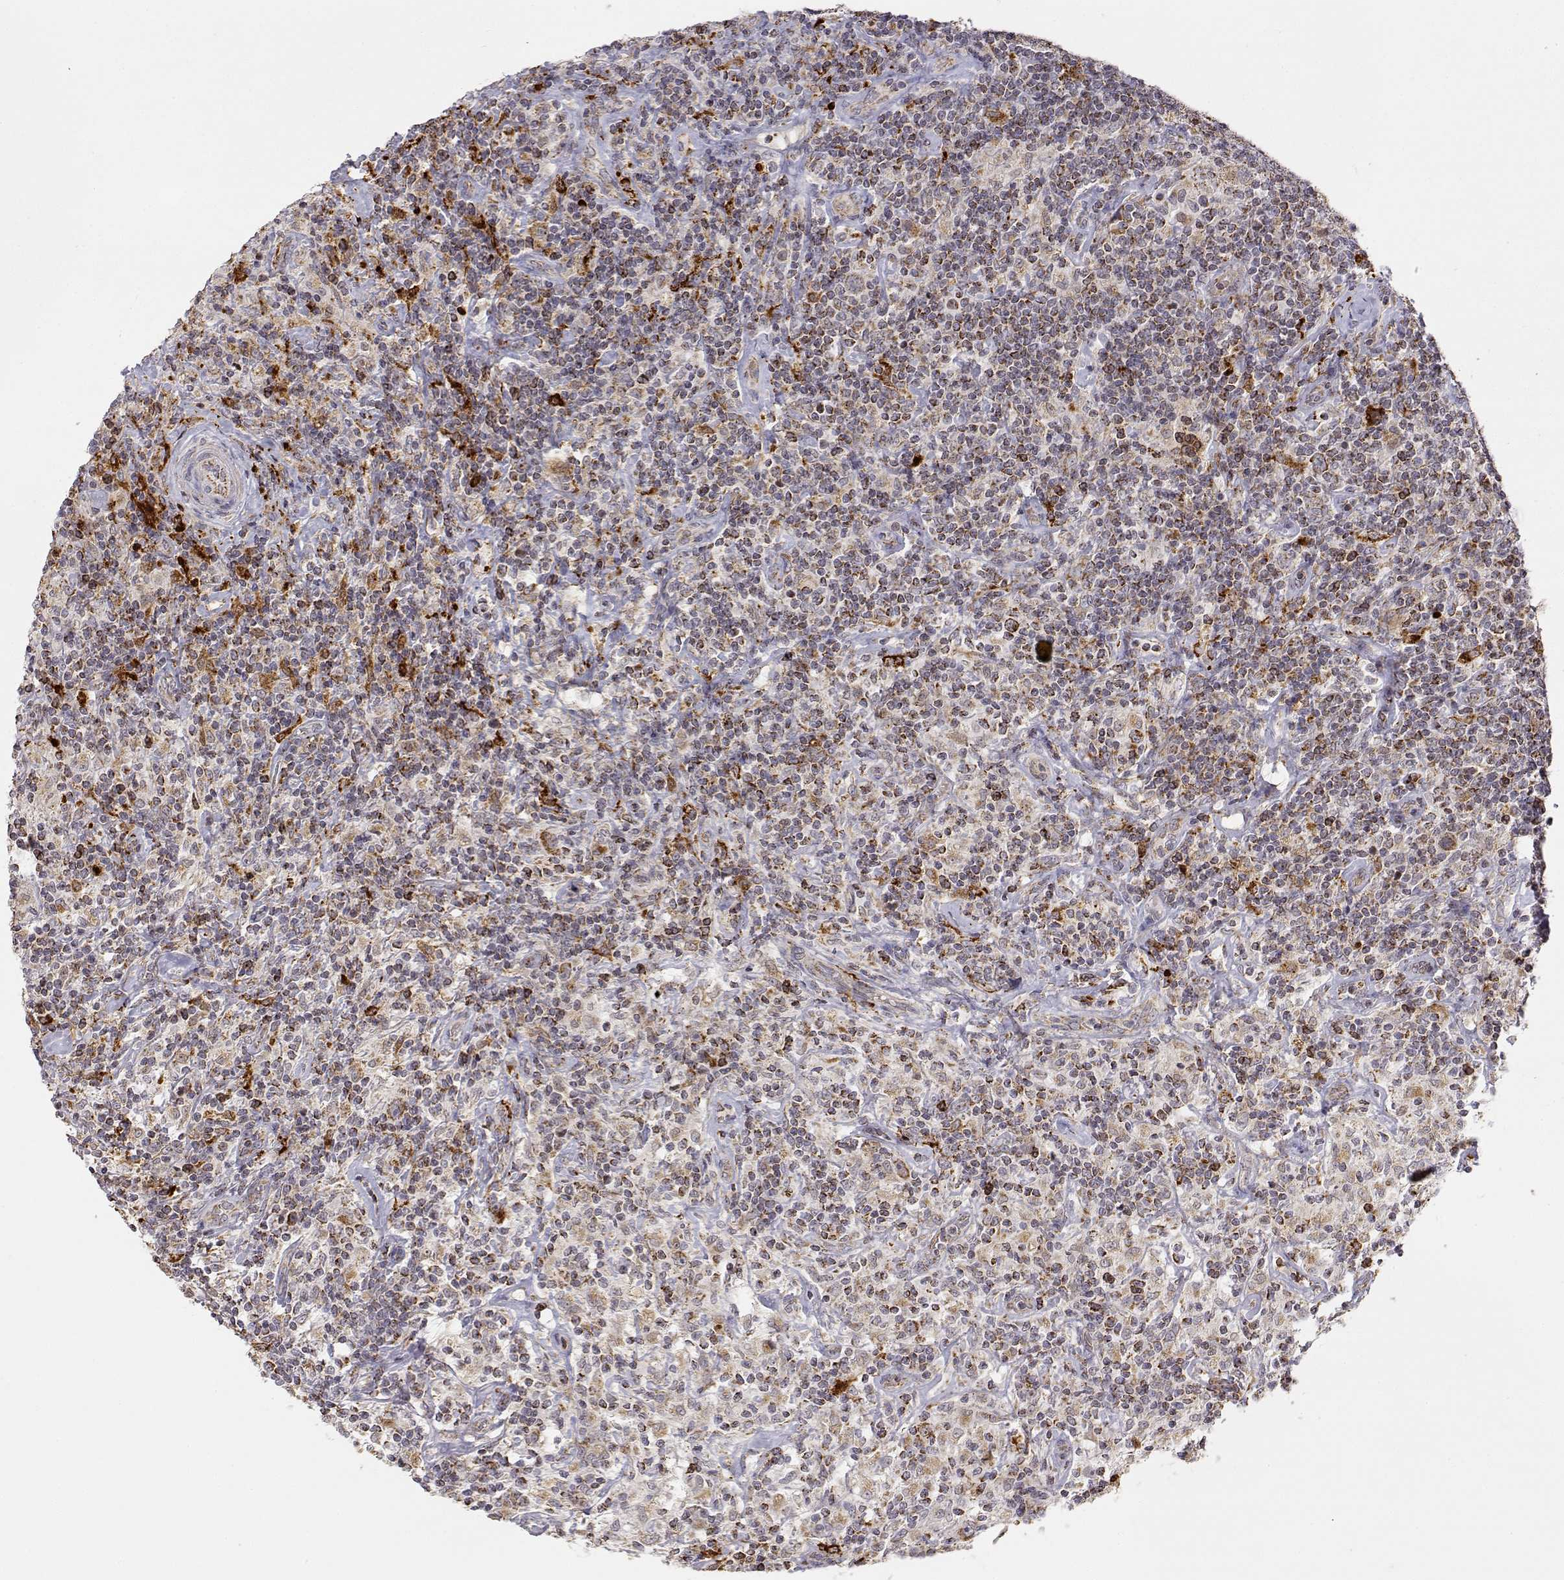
{"staining": {"intensity": "strong", "quantity": ">75%", "location": "cytoplasmic/membranous"}, "tissue": "lymphoma", "cell_type": "Tumor cells", "image_type": "cancer", "snomed": [{"axis": "morphology", "description": "Hodgkin's disease, NOS"}, {"axis": "topography", "description": "Lymph node"}], "caption": "Protein staining of Hodgkin's disease tissue exhibits strong cytoplasmic/membranous positivity in about >75% of tumor cells. (DAB IHC with brightfield microscopy, high magnification).", "gene": "EXOG", "patient": {"sex": "male", "age": 70}}